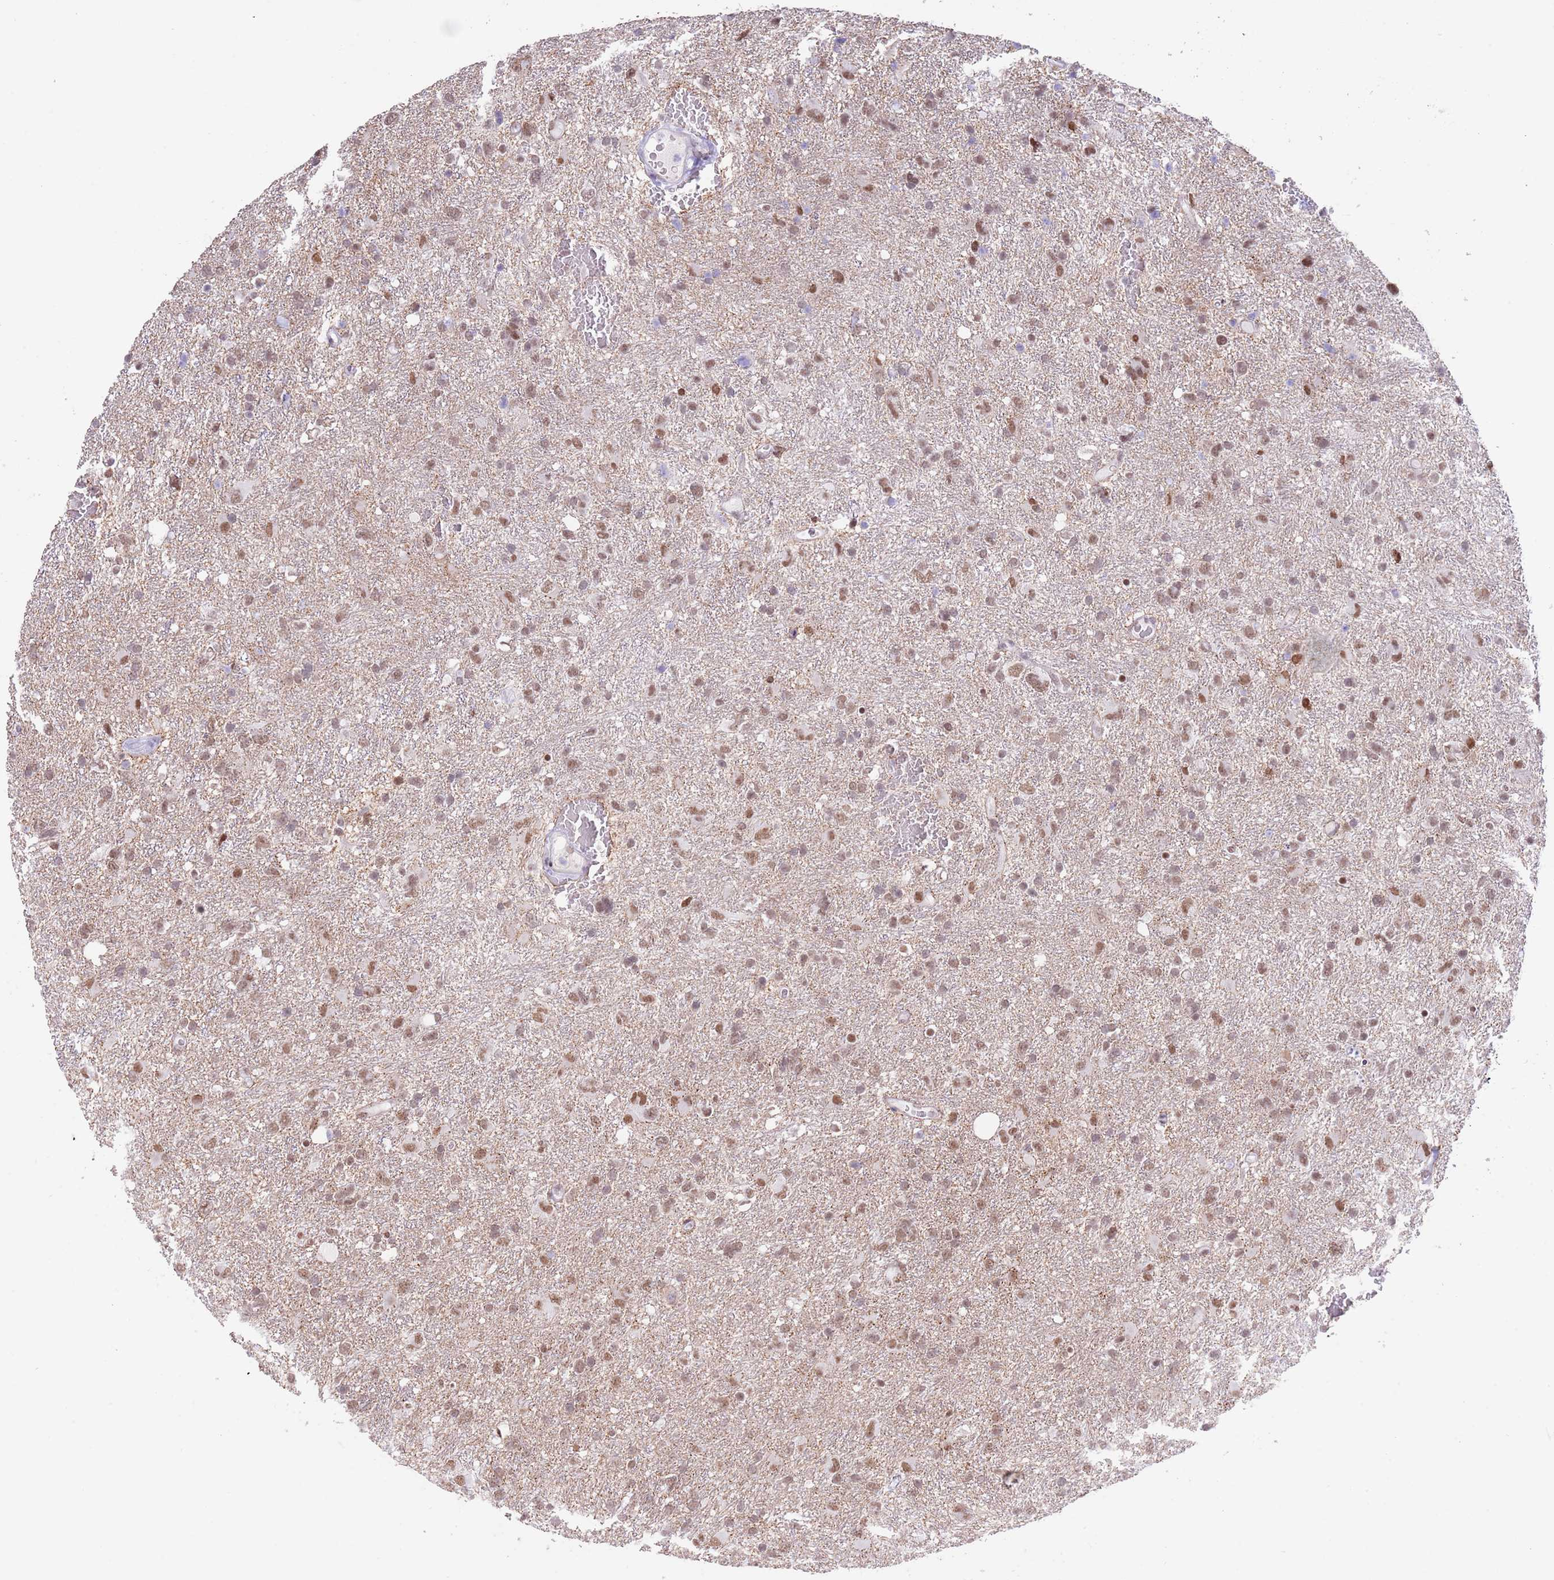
{"staining": {"intensity": "moderate", "quantity": ">75%", "location": "nuclear"}, "tissue": "glioma", "cell_type": "Tumor cells", "image_type": "cancer", "snomed": [{"axis": "morphology", "description": "Glioma, malignant, High grade"}, {"axis": "topography", "description": "Brain"}], "caption": "Brown immunohistochemical staining in malignant glioma (high-grade) reveals moderate nuclear positivity in approximately >75% of tumor cells.", "gene": "ZNF382", "patient": {"sex": "male", "age": 61}}